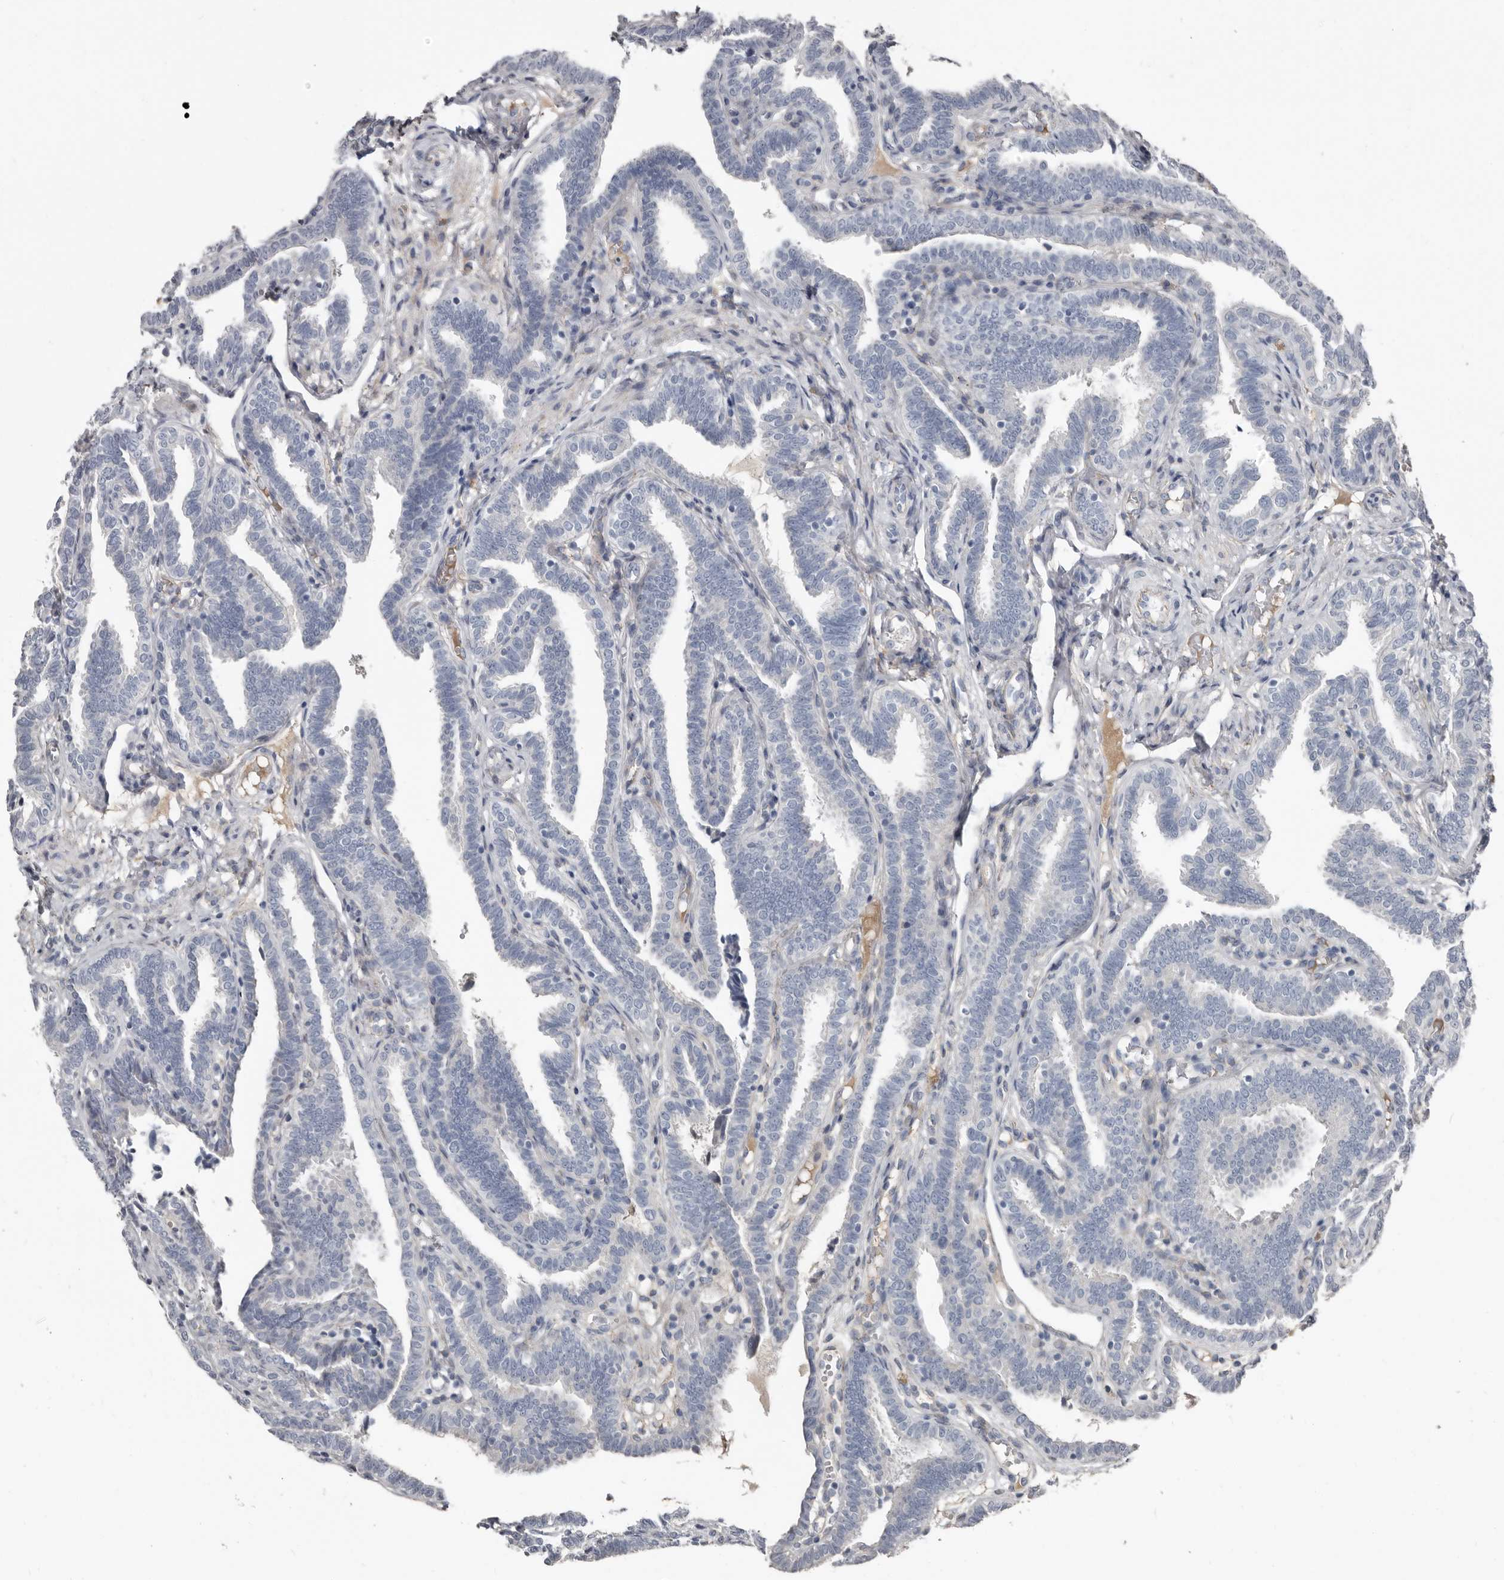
{"staining": {"intensity": "negative", "quantity": "none", "location": "none"}, "tissue": "fallopian tube", "cell_type": "Glandular cells", "image_type": "normal", "snomed": [{"axis": "morphology", "description": "Normal tissue, NOS"}, {"axis": "topography", "description": "Fallopian tube"}], "caption": "Normal fallopian tube was stained to show a protein in brown. There is no significant expression in glandular cells. The staining is performed using DAB brown chromogen with nuclei counter-stained in using hematoxylin.", "gene": "ZNF114", "patient": {"sex": "female", "age": 39}}